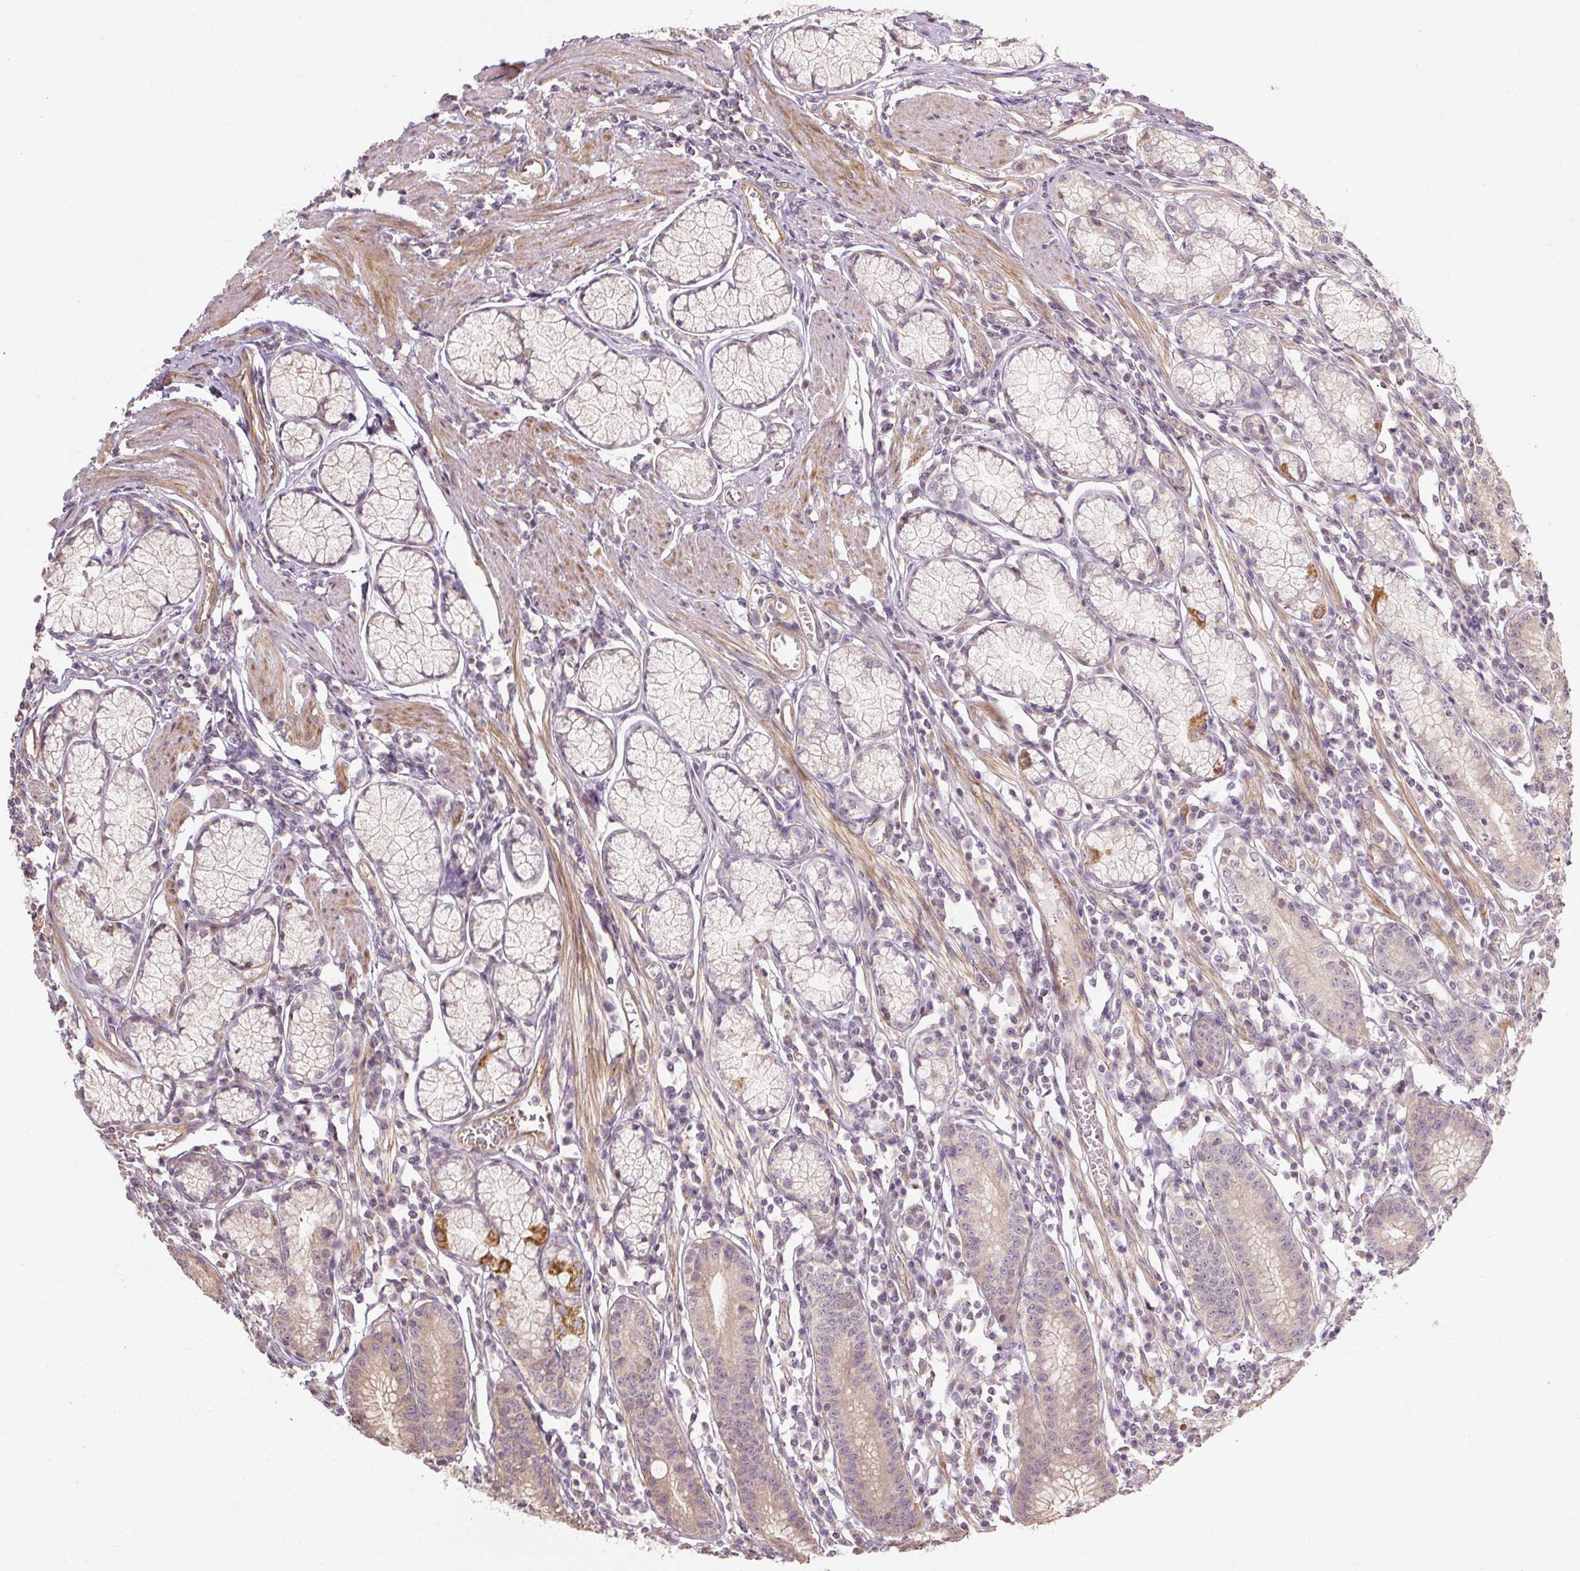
{"staining": {"intensity": "strong", "quantity": "<25%", "location": "cytoplasmic/membranous"}, "tissue": "stomach", "cell_type": "Glandular cells", "image_type": "normal", "snomed": [{"axis": "morphology", "description": "Normal tissue, NOS"}, {"axis": "topography", "description": "Stomach"}], "caption": "This histopathology image displays benign stomach stained with immunohistochemistry to label a protein in brown. The cytoplasmic/membranous of glandular cells show strong positivity for the protein. Nuclei are counter-stained blue.", "gene": "RB1CC1", "patient": {"sex": "male", "age": 55}}